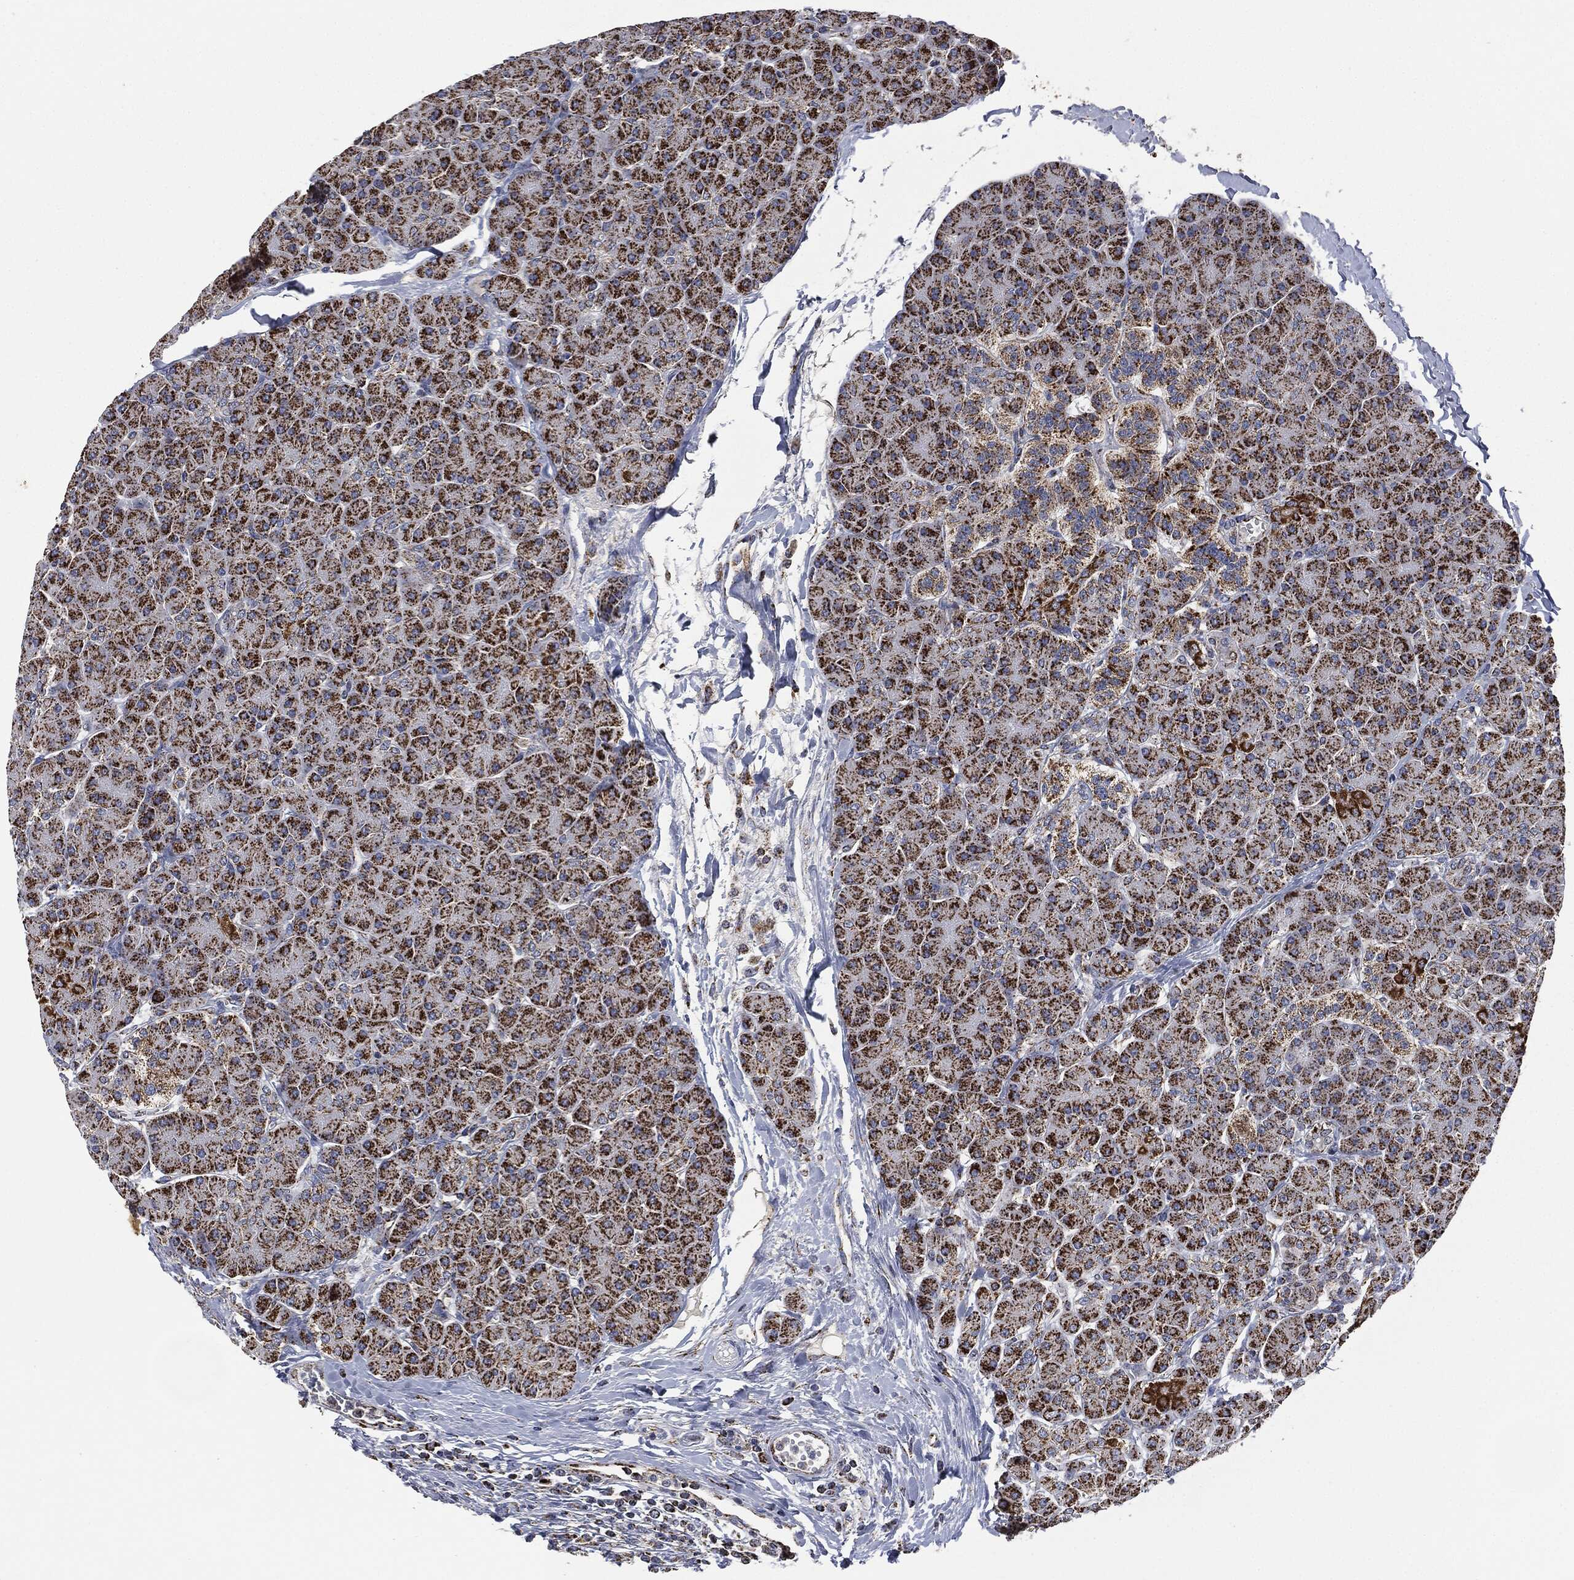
{"staining": {"intensity": "strong", "quantity": ">75%", "location": "cytoplasmic/membranous"}, "tissue": "pancreas", "cell_type": "Exocrine glandular cells", "image_type": "normal", "snomed": [{"axis": "morphology", "description": "Normal tissue, NOS"}, {"axis": "topography", "description": "Pancreas"}], "caption": "Benign pancreas shows strong cytoplasmic/membranous staining in approximately >75% of exocrine glandular cells.", "gene": "RYK", "patient": {"sex": "female", "age": 44}}